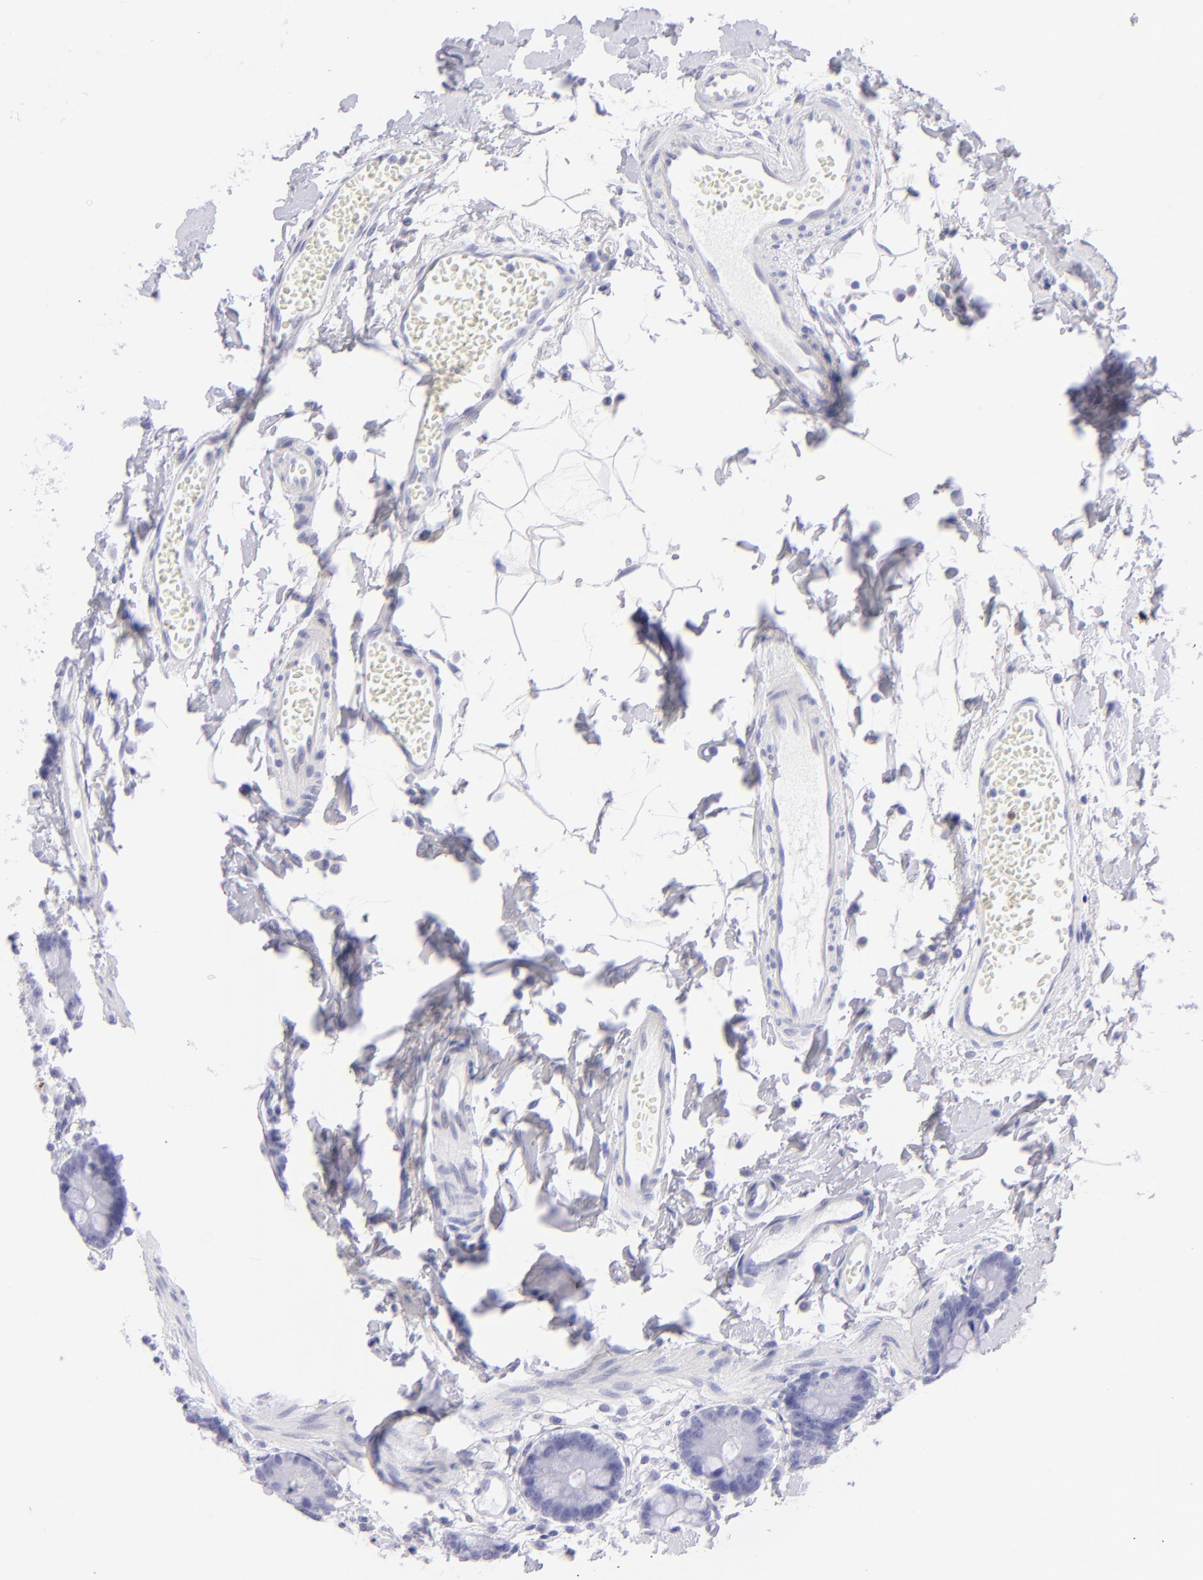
{"staining": {"intensity": "negative", "quantity": "none", "location": "none"}, "tissue": "small intestine", "cell_type": "Glandular cells", "image_type": "normal", "snomed": [{"axis": "morphology", "description": "Normal tissue, NOS"}, {"axis": "topography", "description": "Small intestine"}], "caption": "Immunohistochemistry (IHC) micrograph of benign small intestine: small intestine stained with DAB displays no significant protein expression in glandular cells.", "gene": "CD72", "patient": {"sex": "female", "age": 61}}